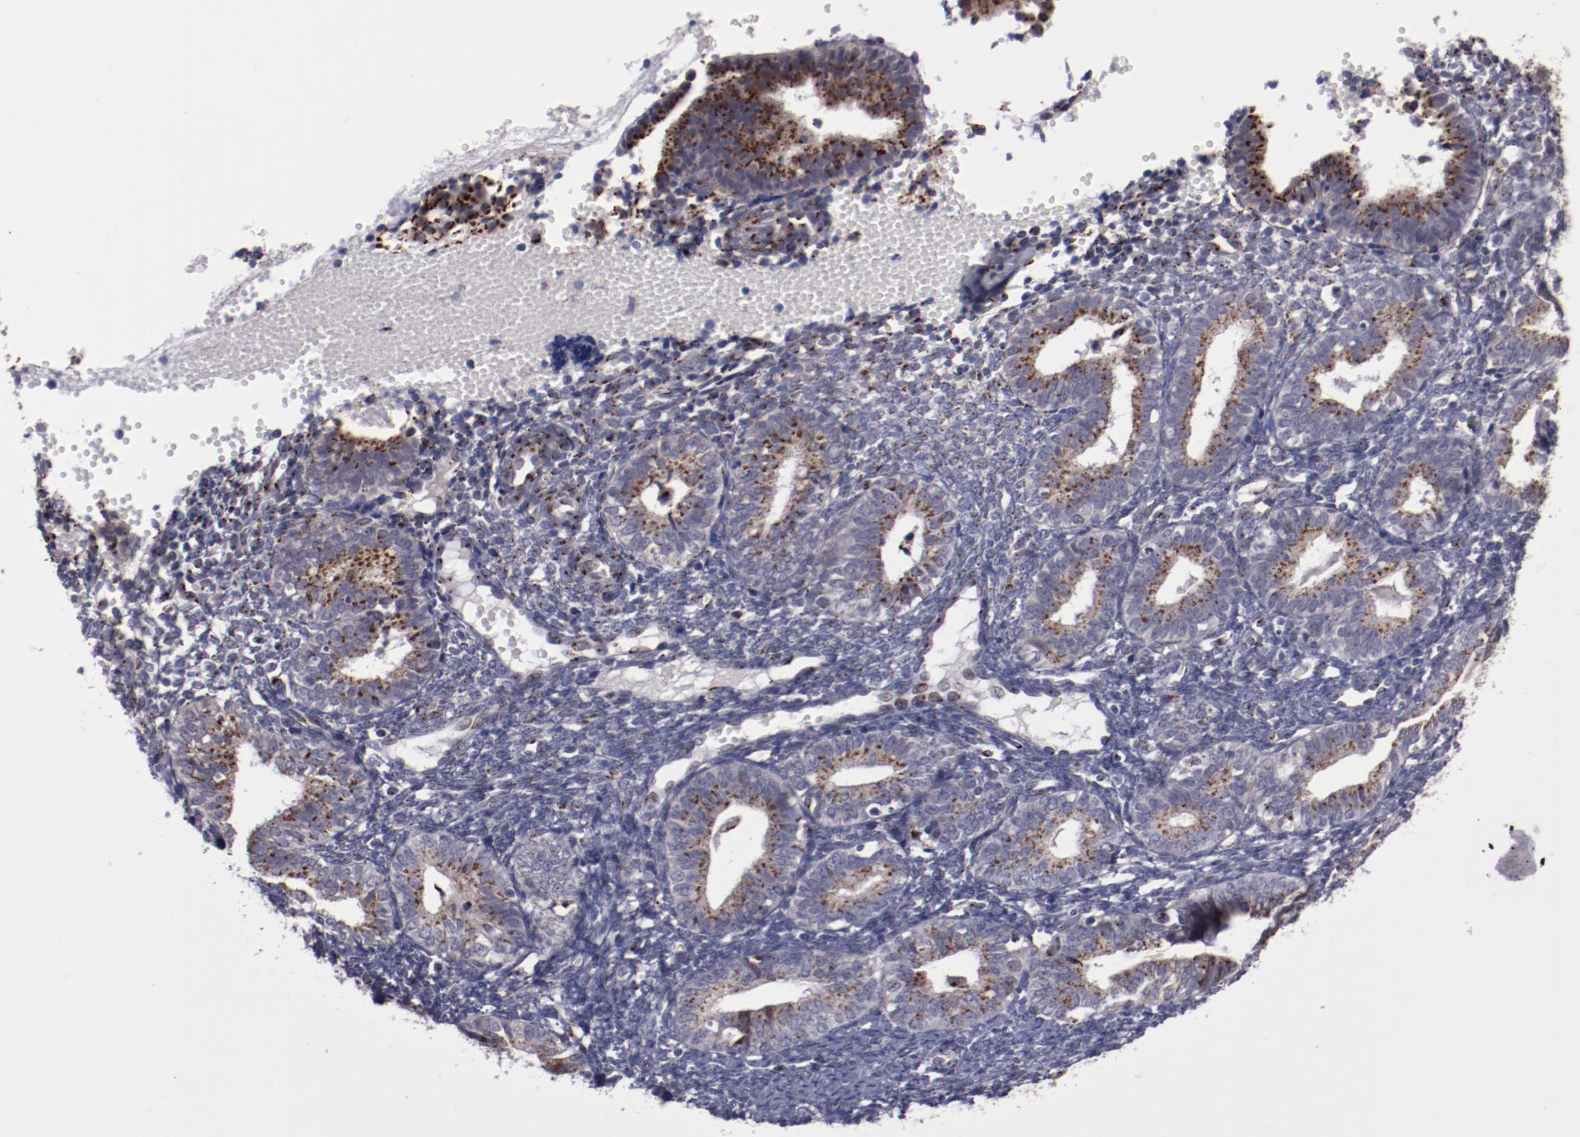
{"staining": {"intensity": "strong", "quantity": "25%-75%", "location": "cytoplasmic/membranous"}, "tissue": "endometrium", "cell_type": "Cells in endometrial stroma", "image_type": "normal", "snomed": [{"axis": "morphology", "description": "Normal tissue, NOS"}, {"axis": "topography", "description": "Endometrium"}], "caption": "Cells in endometrial stroma exhibit strong cytoplasmic/membranous positivity in about 25%-75% of cells in benign endometrium.", "gene": "GOLIM4", "patient": {"sex": "female", "age": 61}}